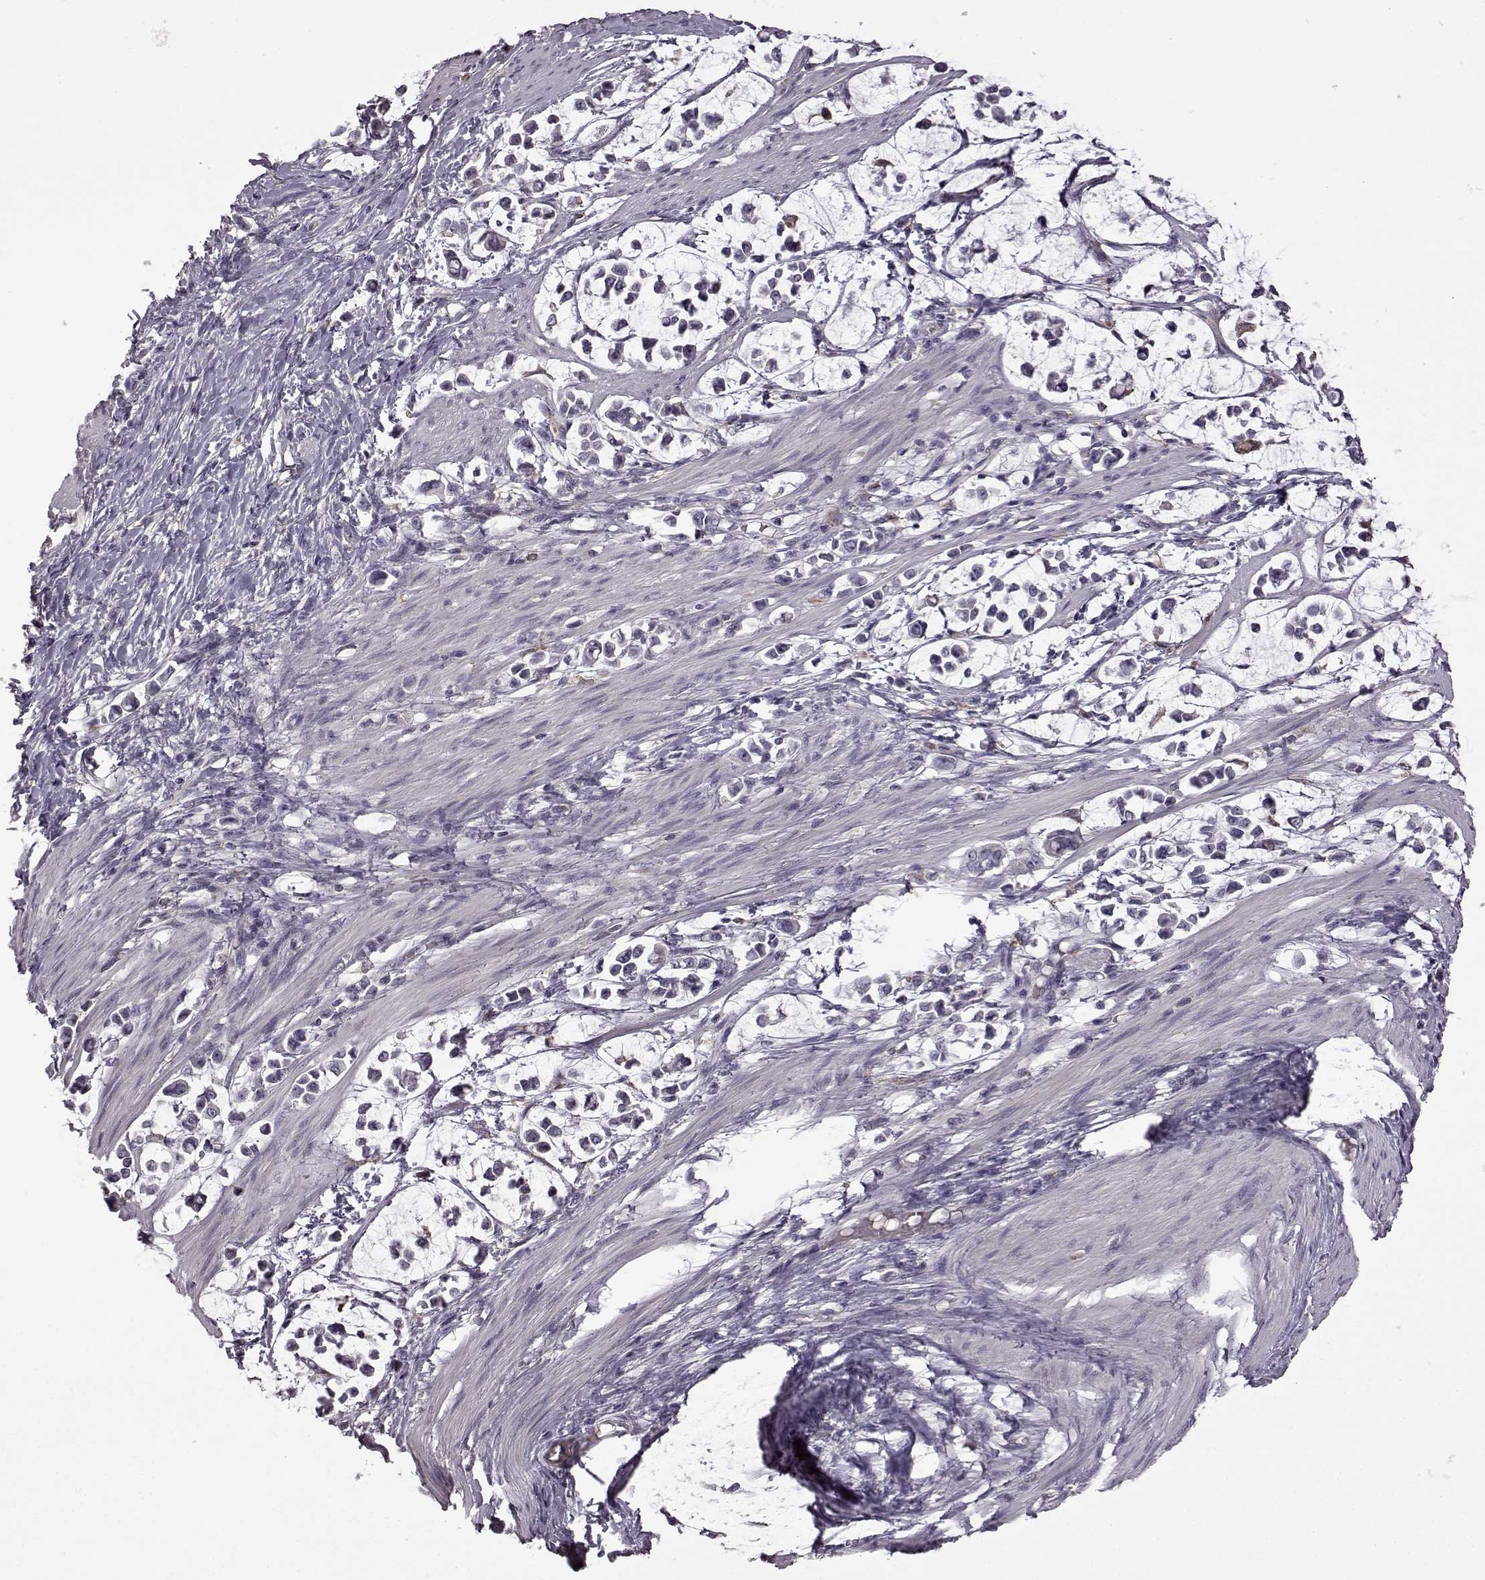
{"staining": {"intensity": "negative", "quantity": "none", "location": "none"}, "tissue": "stomach cancer", "cell_type": "Tumor cells", "image_type": "cancer", "snomed": [{"axis": "morphology", "description": "Adenocarcinoma, NOS"}, {"axis": "topography", "description": "Stomach"}], "caption": "Histopathology image shows no protein expression in tumor cells of stomach cancer (adenocarcinoma) tissue.", "gene": "B3GNT6", "patient": {"sex": "male", "age": 82}}